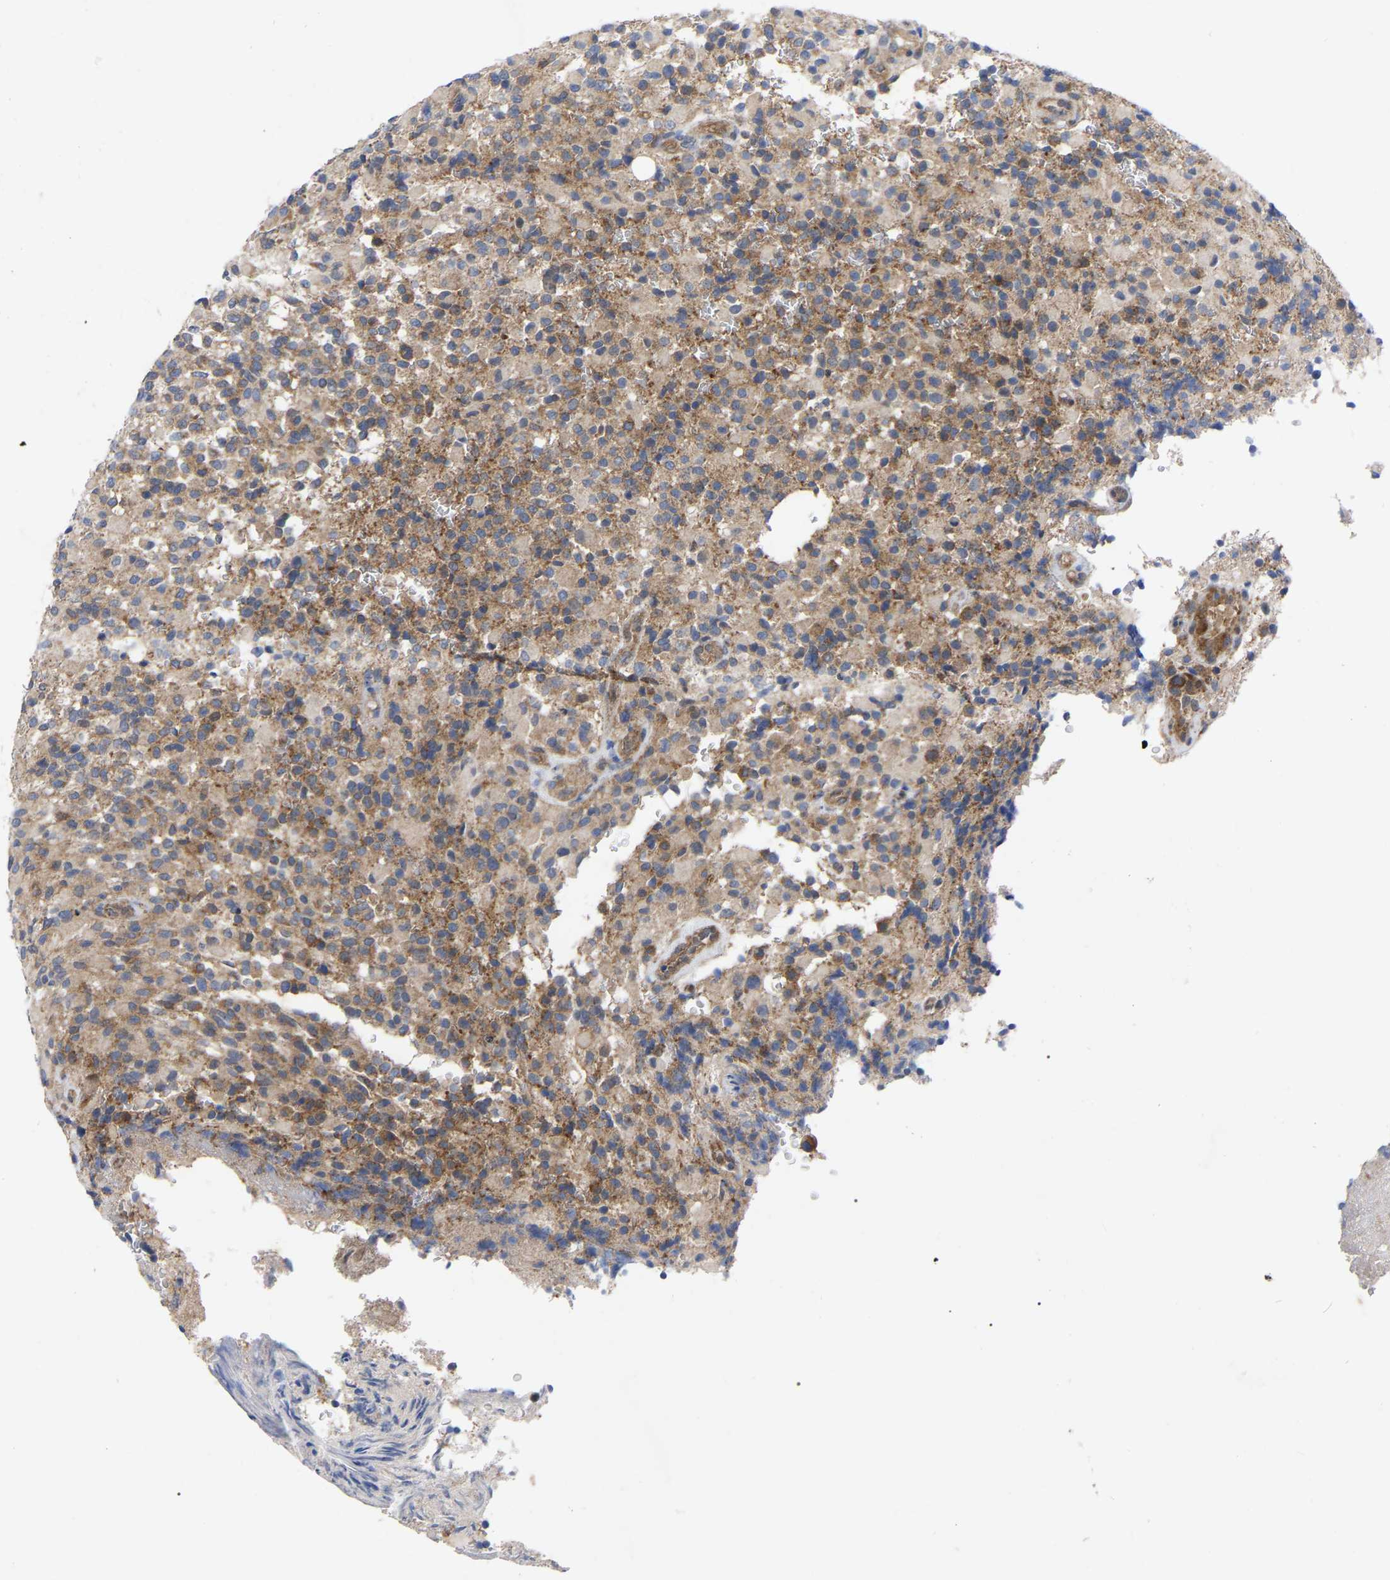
{"staining": {"intensity": "moderate", "quantity": "25%-75%", "location": "cytoplasmic/membranous"}, "tissue": "glioma", "cell_type": "Tumor cells", "image_type": "cancer", "snomed": [{"axis": "morphology", "description": "Glioma, malignant, High grade"}, {"axis": "topography", "description": "Brain"}], "caption": "Protein expression analysis of human high-grade glioma (malignant) reveals moderate cytoplasmic/membranous expression in about 25%-75% of tumor cells.", "gene": "TCP1", "patient": {"sex": "male", "age": 71}}